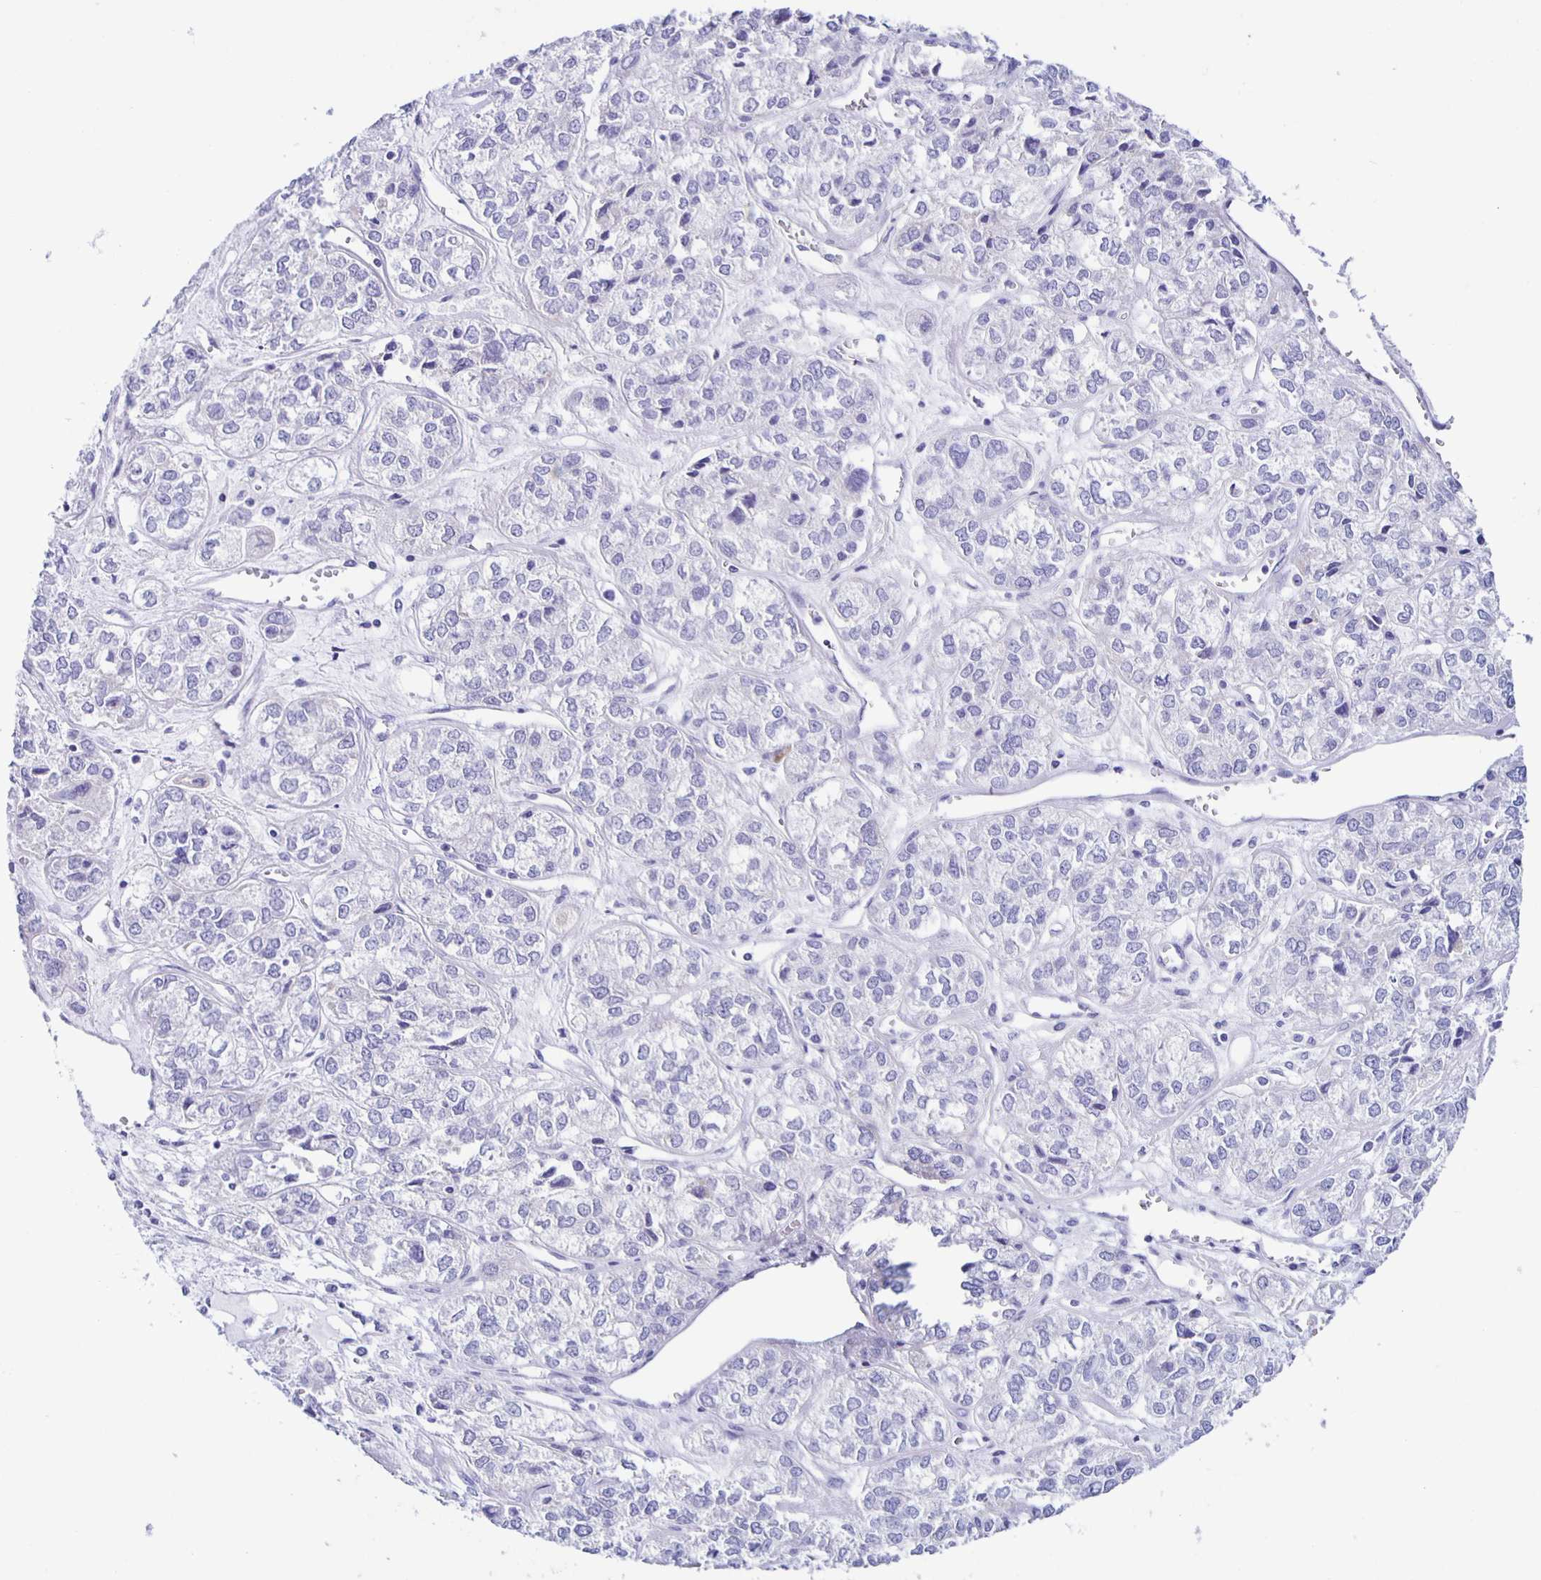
{"staining": {"intensity": "negative", "quantity": "none", "location": "none"}, "tissue": "ovarian cancer", "cell_type": "Tumor cells", "image_type": "cancer", "snomed": [{"axis": "morphology", "description": "Carcinoma, endometroid"}, {"axis": "topography", "description": "Ovary"}], "caption": "Immunohistochemical staining of human ovarian endometroid carcinoma reveals no significant expression in tumor cells. The staining was performed using DAB to visualize the protein expression in brown, while the nuclei were stained in blue with hematoxylin (Magnification: 20x).", "gene": "AQP6", "patient": {"sex": "female", "age": 64}}